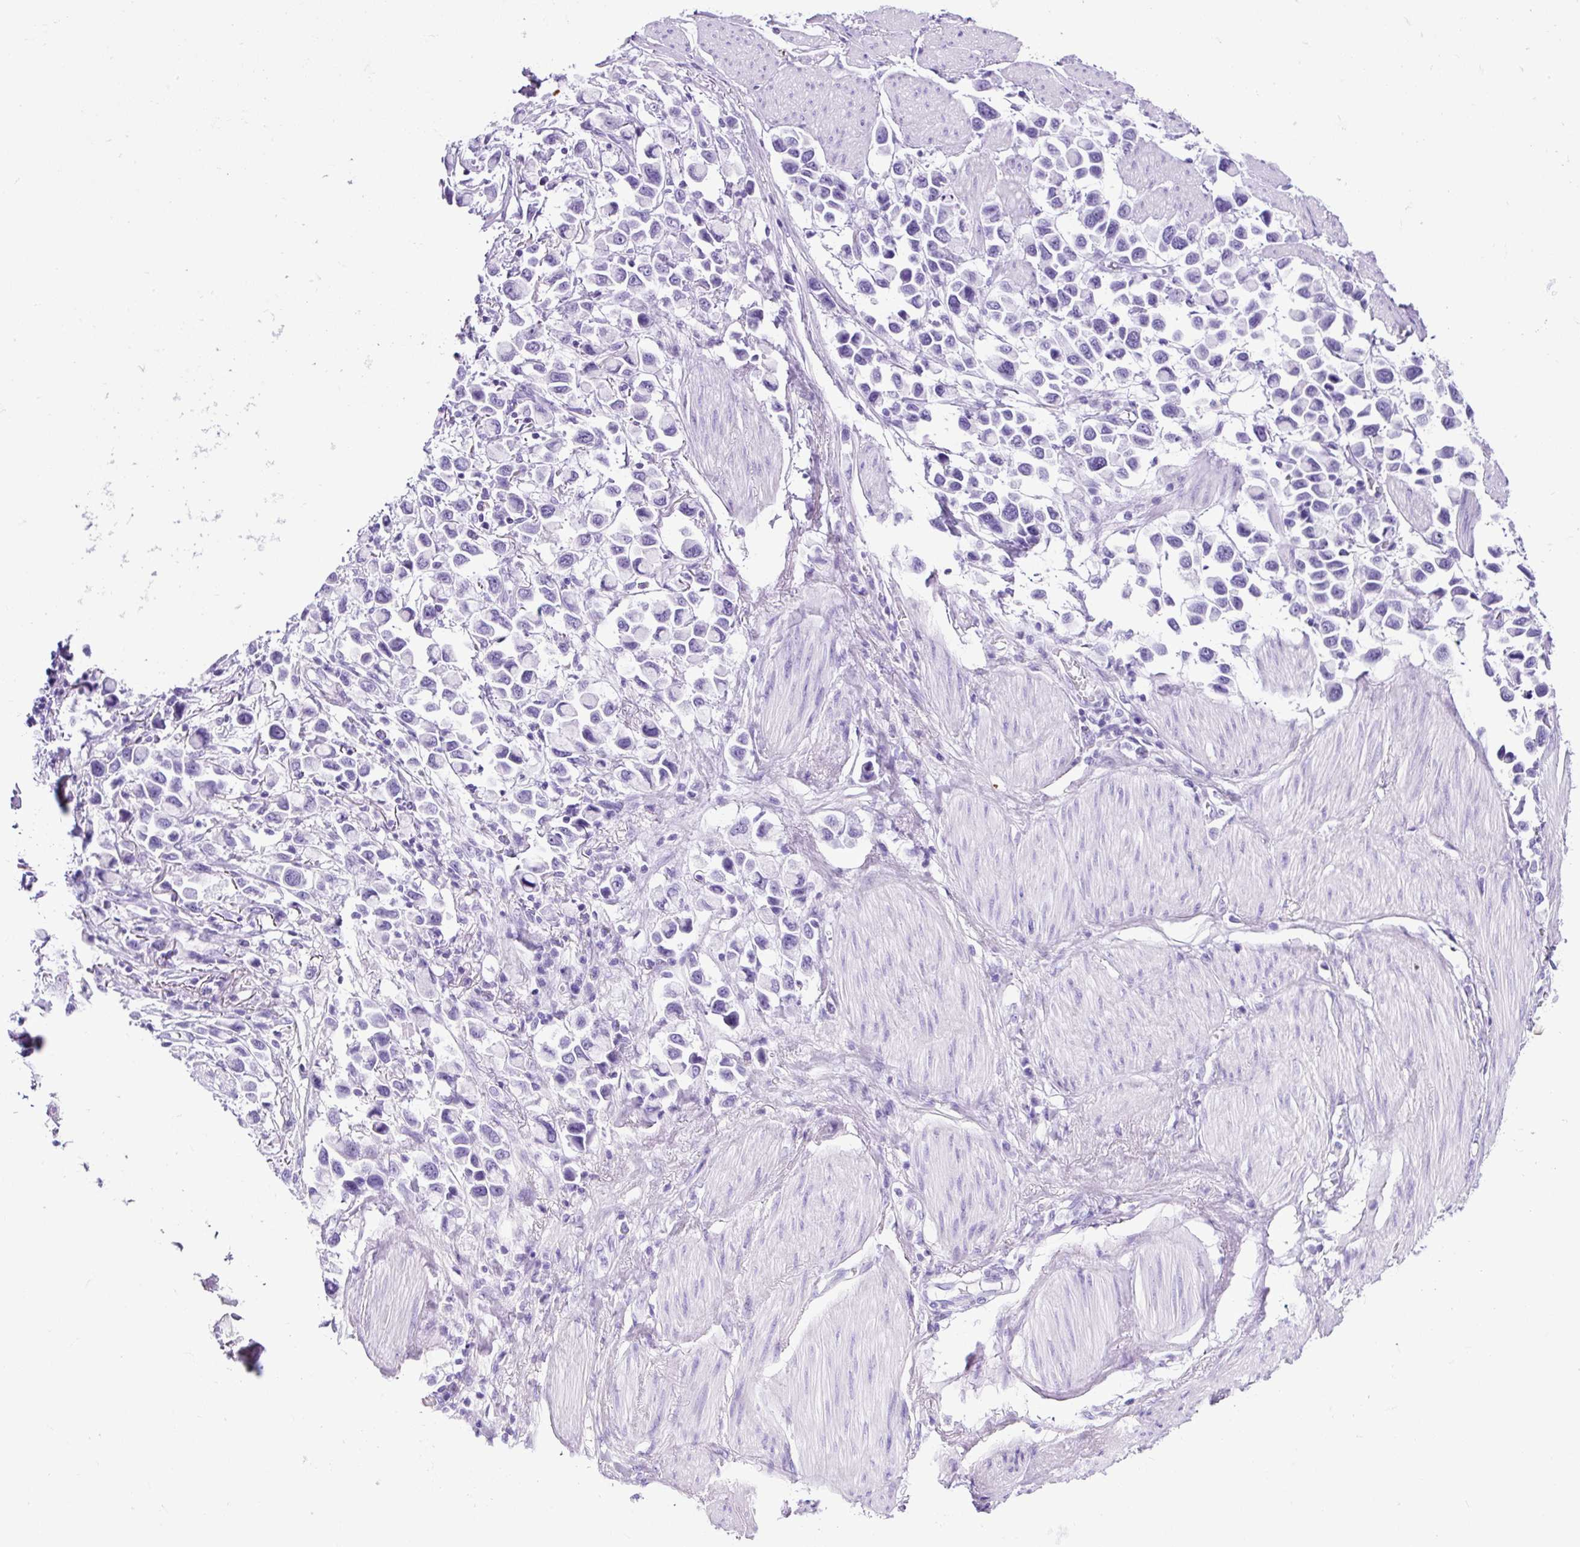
{"staining": {"intensity": "negative", "quantity": "none", "location": "none"}, "tissue": "stomach cancer", "cell_type": "Tumor cells", "image_type": "cancer", "snomed": [{"axis": "morphology", "description": "Adenocarcinoma, NOS"}, {"axis": "topography", "description": "Stomach"}], "caption": "Image shows no significant protein expression in tumor cells of stomach cancer (adenocarcinoma).", "gene": "CEL", "patient": {"sex": "female", "age": 81}}